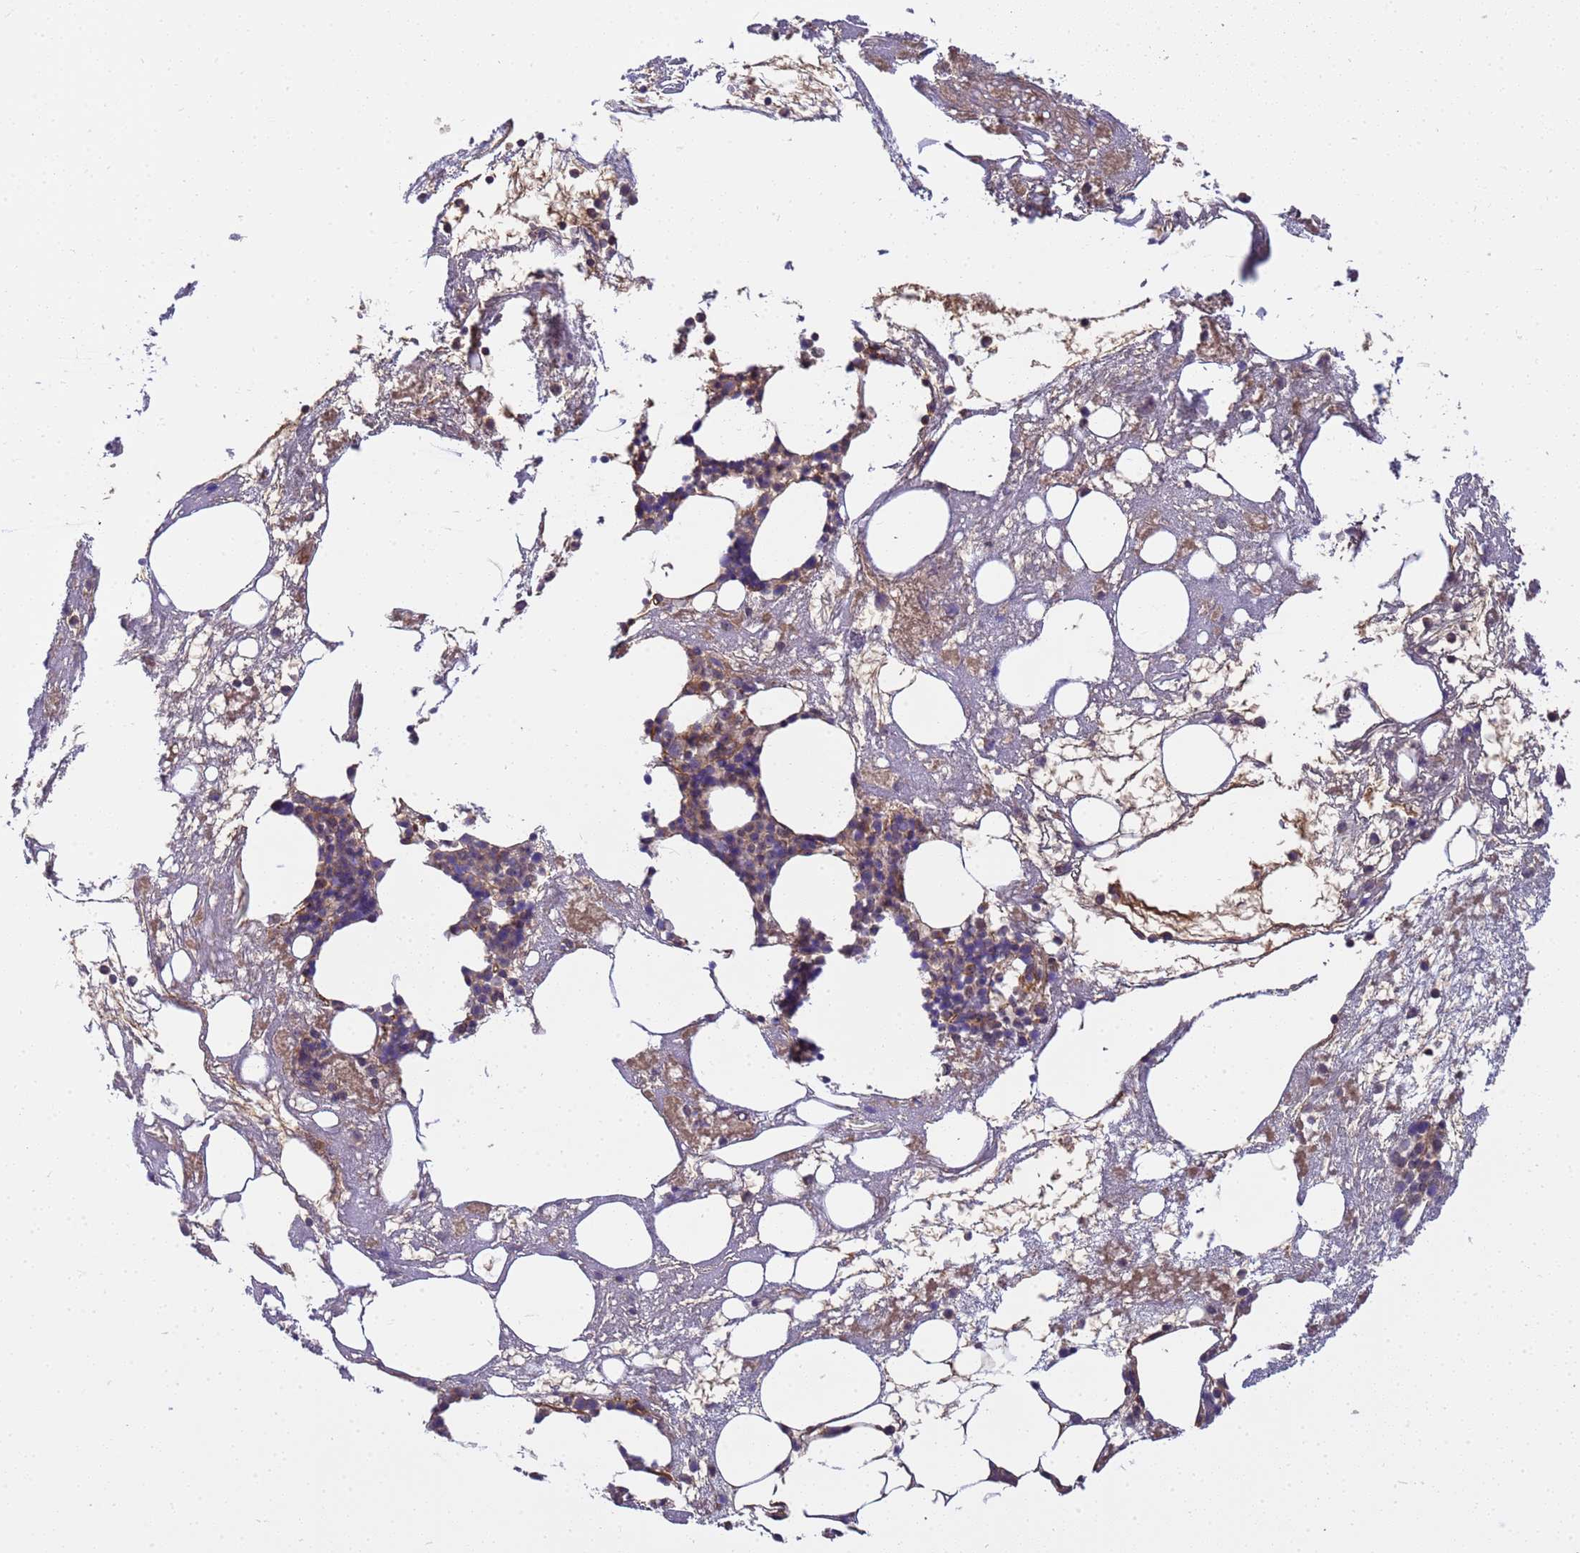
{"staining": {"intensity": "weak", "quantity": "25%-75%", "location": "cytoplasmic/membranous"}, "tissue": "bone marrow", "cell_type": "Hematopoietic cells", "image_type": "normal", "snomed": [{"axis": "morphology", "description": "Normal tissue, NOS"}, {"axis": "topography", "description": "Bone marrow"}], "caption": "Weak cytoplasmic/membranous positivity is seen in about 25%-75% of hematopoietic cells in benign bone marrow. (DAB IHC with brightfield microscopy, high magnification).", "gene": "SMCO3", "patient": {"sex": "male", "age": 78}}